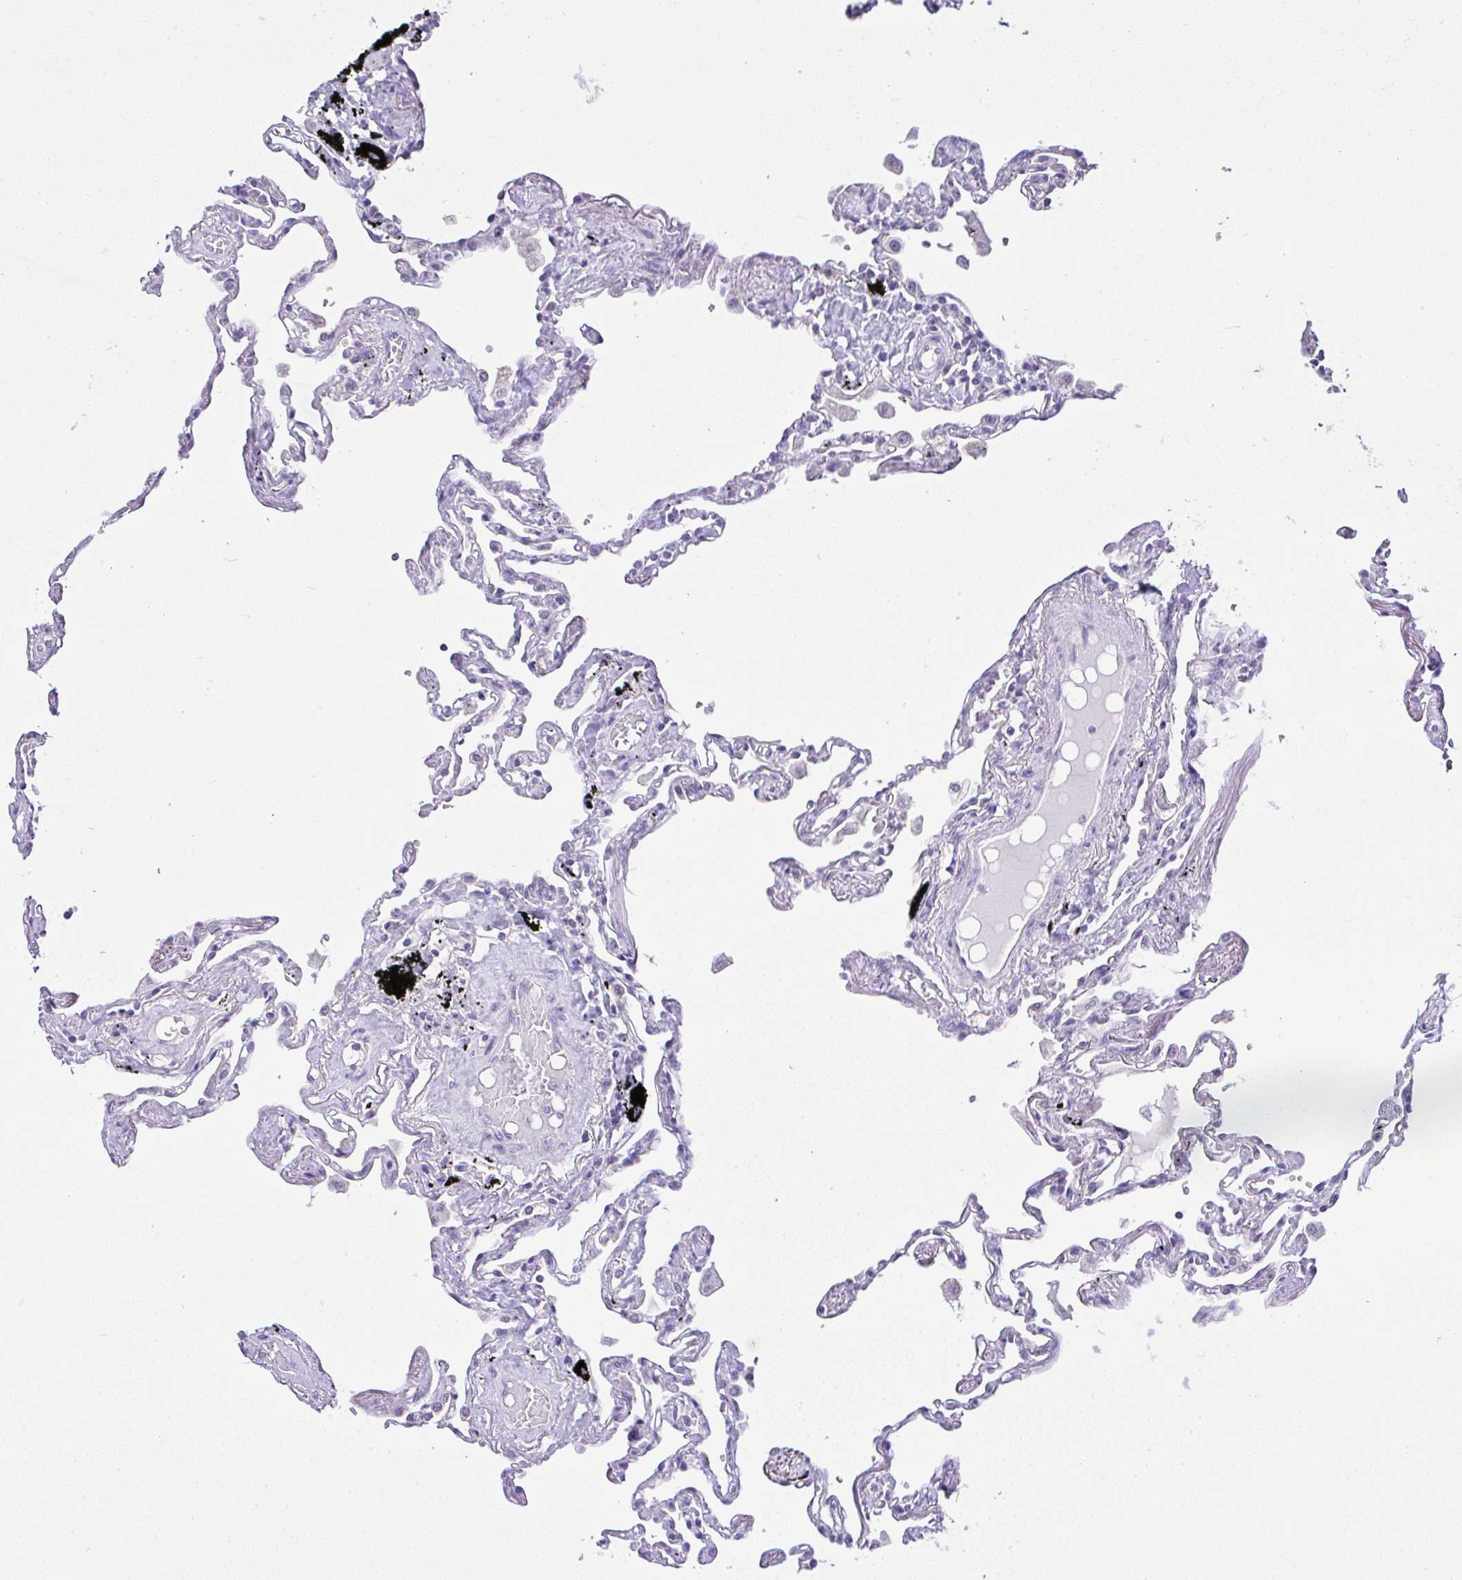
{"staining": {"intensity": "negative", "quantity": "none", "location": "none"}, "tissue": "lung", "cell_type": "Alveolar cells", "image_type": "normal", "snomed": [{"axis": "morphology", "description": "Normal tissue, NOS"}, {"axis": "topography", "description": "Lung"}], "caption": "Immunohistochemistry micrograph of benign lung stained for a protein (brown), which exhibits no positivity in alveolar cells.", "gene": "CTU1", "patient": {"sex": "female", "age": 67}}